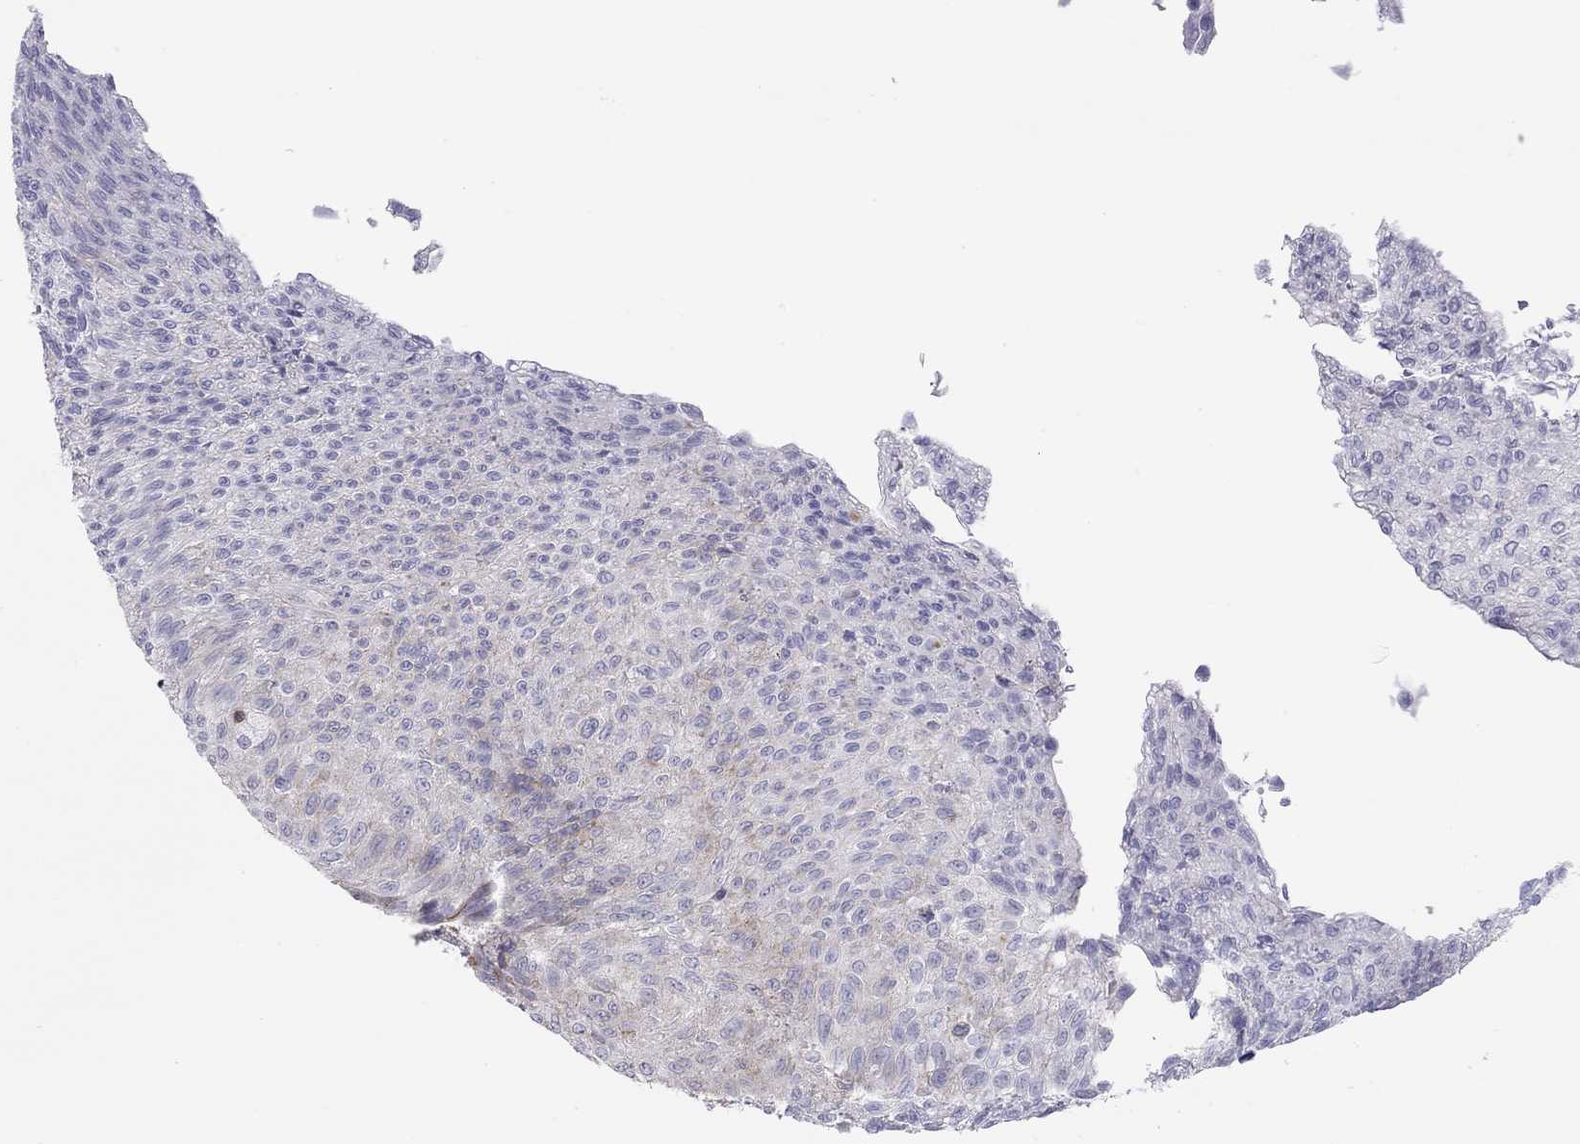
{"staining": {"intensity": "weak", "quantity": "<25%", "location": "cytoplasmic/membranous"}, "tissue": "urothelial cancer", "cell_type": "Tumor cells", "image_type": "cancer", "snomed": [{"axis": "morphology", "description": "Urothelial carcinoma, Low grade"}, {"axis": "topography", "description": "Ureter, NOS"}, {"axis": "topography", "description": "Urinary bladder"}], "caption": "Tumor cells show no significant protein positivity in urothelial cancer.", "gene": "SH2D2A", "patient": {"sex": "male", "age": 78}}